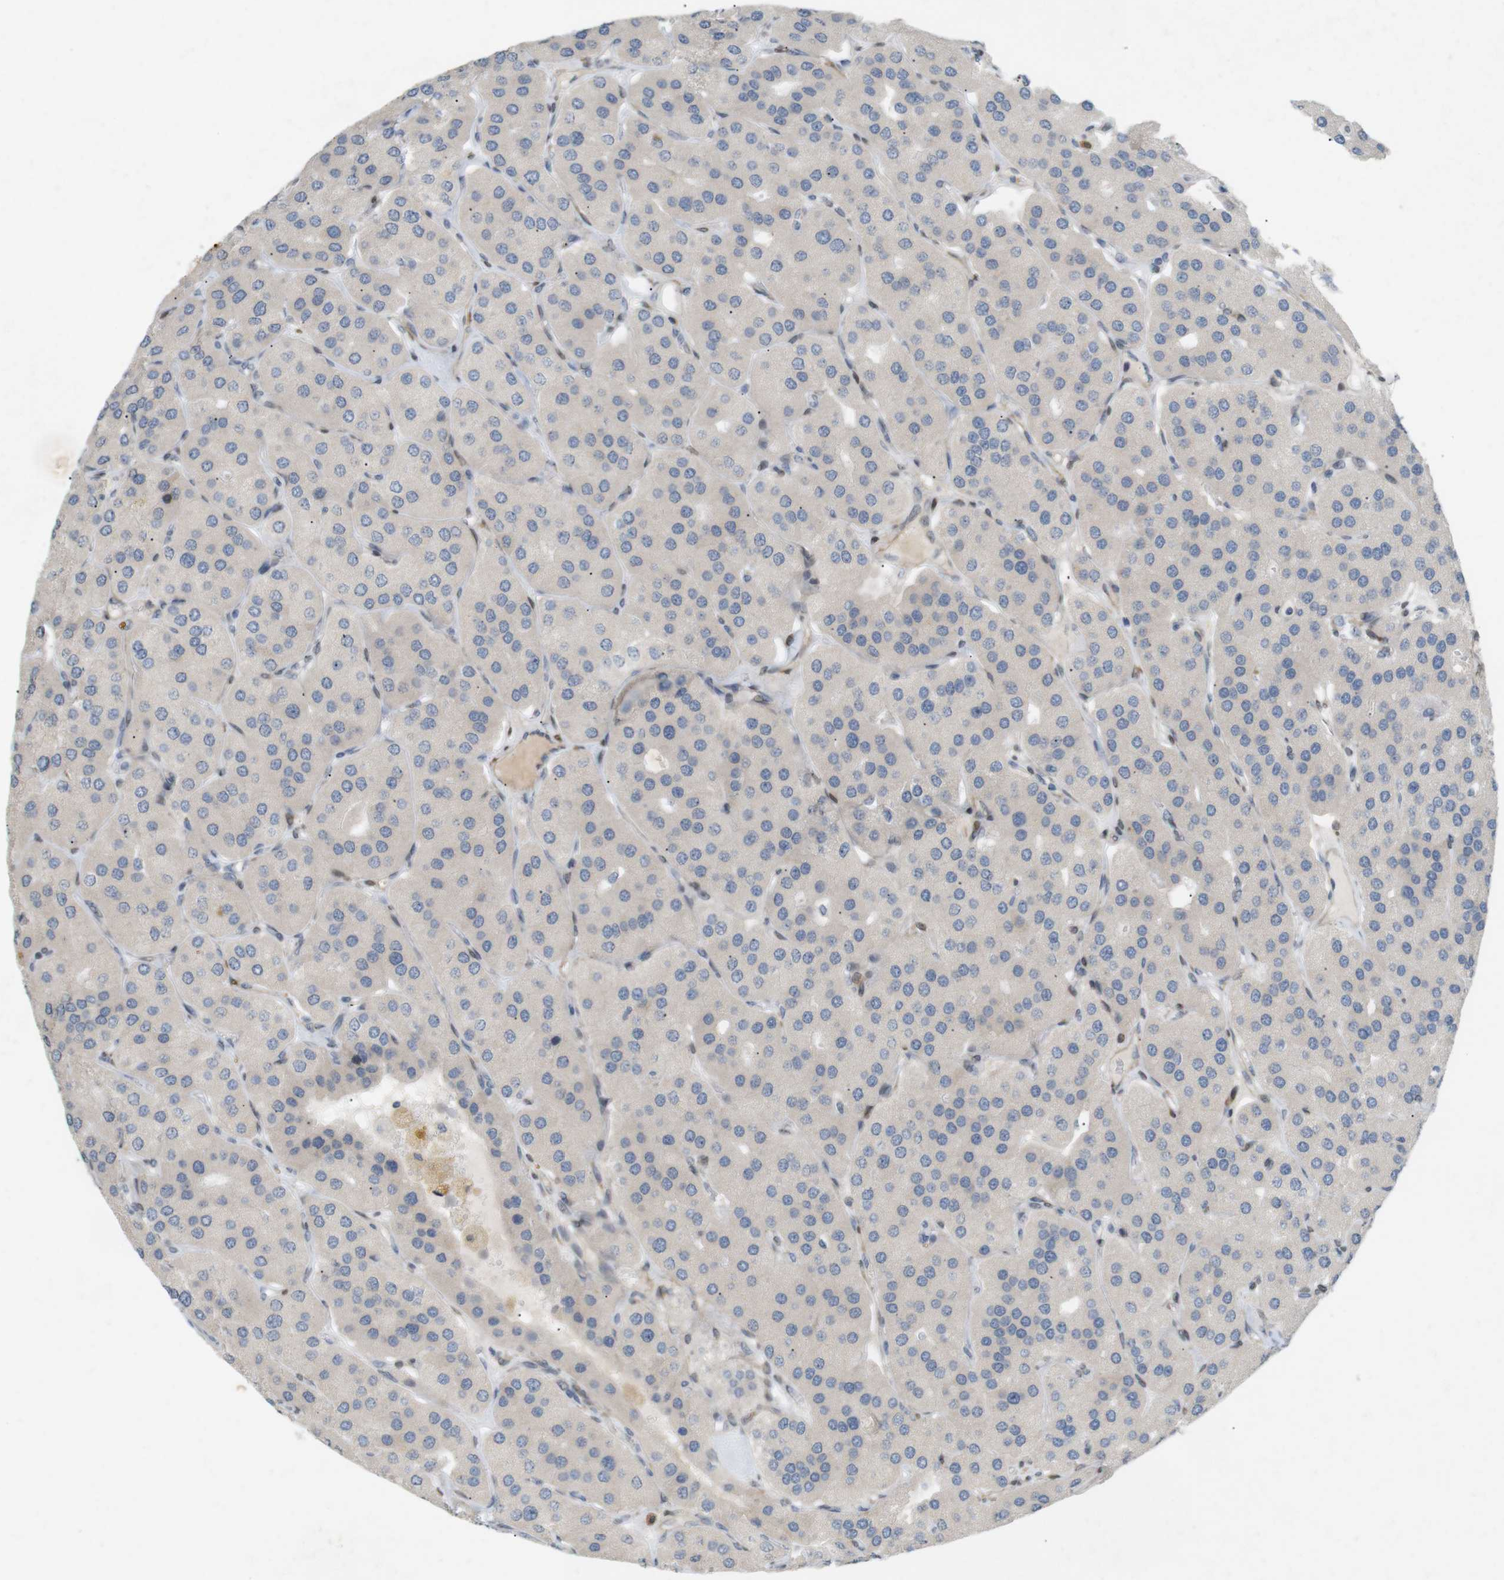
{"staining": {"intensity": "moderate", "quantity": "25%-75%", "location": "cytoplasmic/membranous,nuclear"}, "tissue": "parathyroid gland", "cell_type": "Glandular cells", "image_type": "normal", "snomed": [{"axis": "morphology", "description": "Normal tissue, NOS"}, {"axis": "morphology", "description": "Adenoma, NOS"}, {"axis": "topography", "description": "Parathyroid gland"}], "caption": "The immunohistochemical stain labels moderate cytoplasmic/membranous,nuclear positivity in glandular cells of unremarkable parathyroid gland.", "gene": "PPP1R14A", "patient": {"sex": "female", "age": 86}}